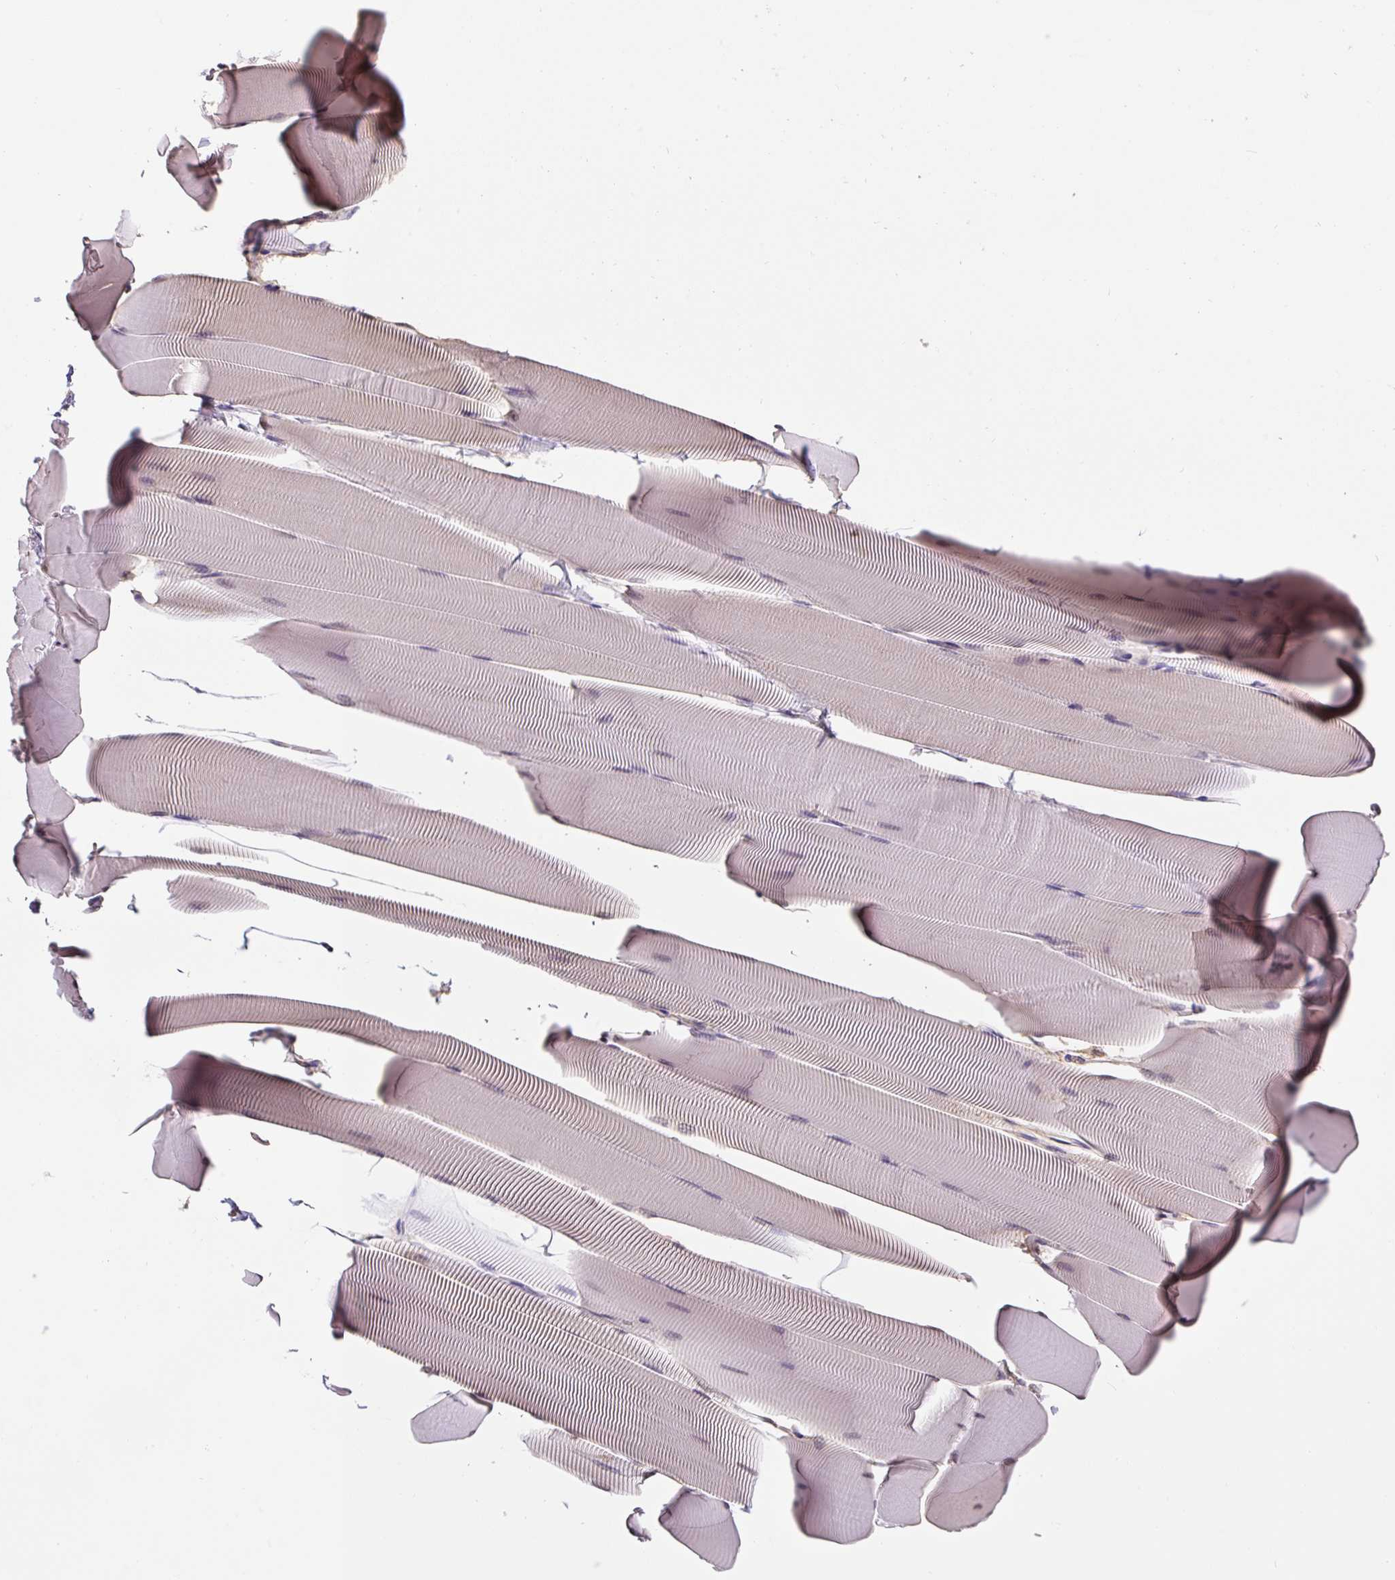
{"staining": {"intensity": "weak", "quantity": "25%-75%", "location": "cytoplasmic/membranous"}, "tissue": "skeletal muscle", "cell_type": "Myocytes", "image_type": "normal", "snomed": [{"axis": "morphology", "description": "Normal tissue, NOS"}, {"axis": "topography", "description": "Skeletal muscle"}], "caption": "Immunohistochemistry (IHC) histopathology image of normal skeletal muscle stained for a protein (brown), which demonstrates low levels of weak cytoplasmic/membranous expression in about 25%-75% of myocytes.", "gene": "ST13", "patient": {"sex": "male", "age": 25}}